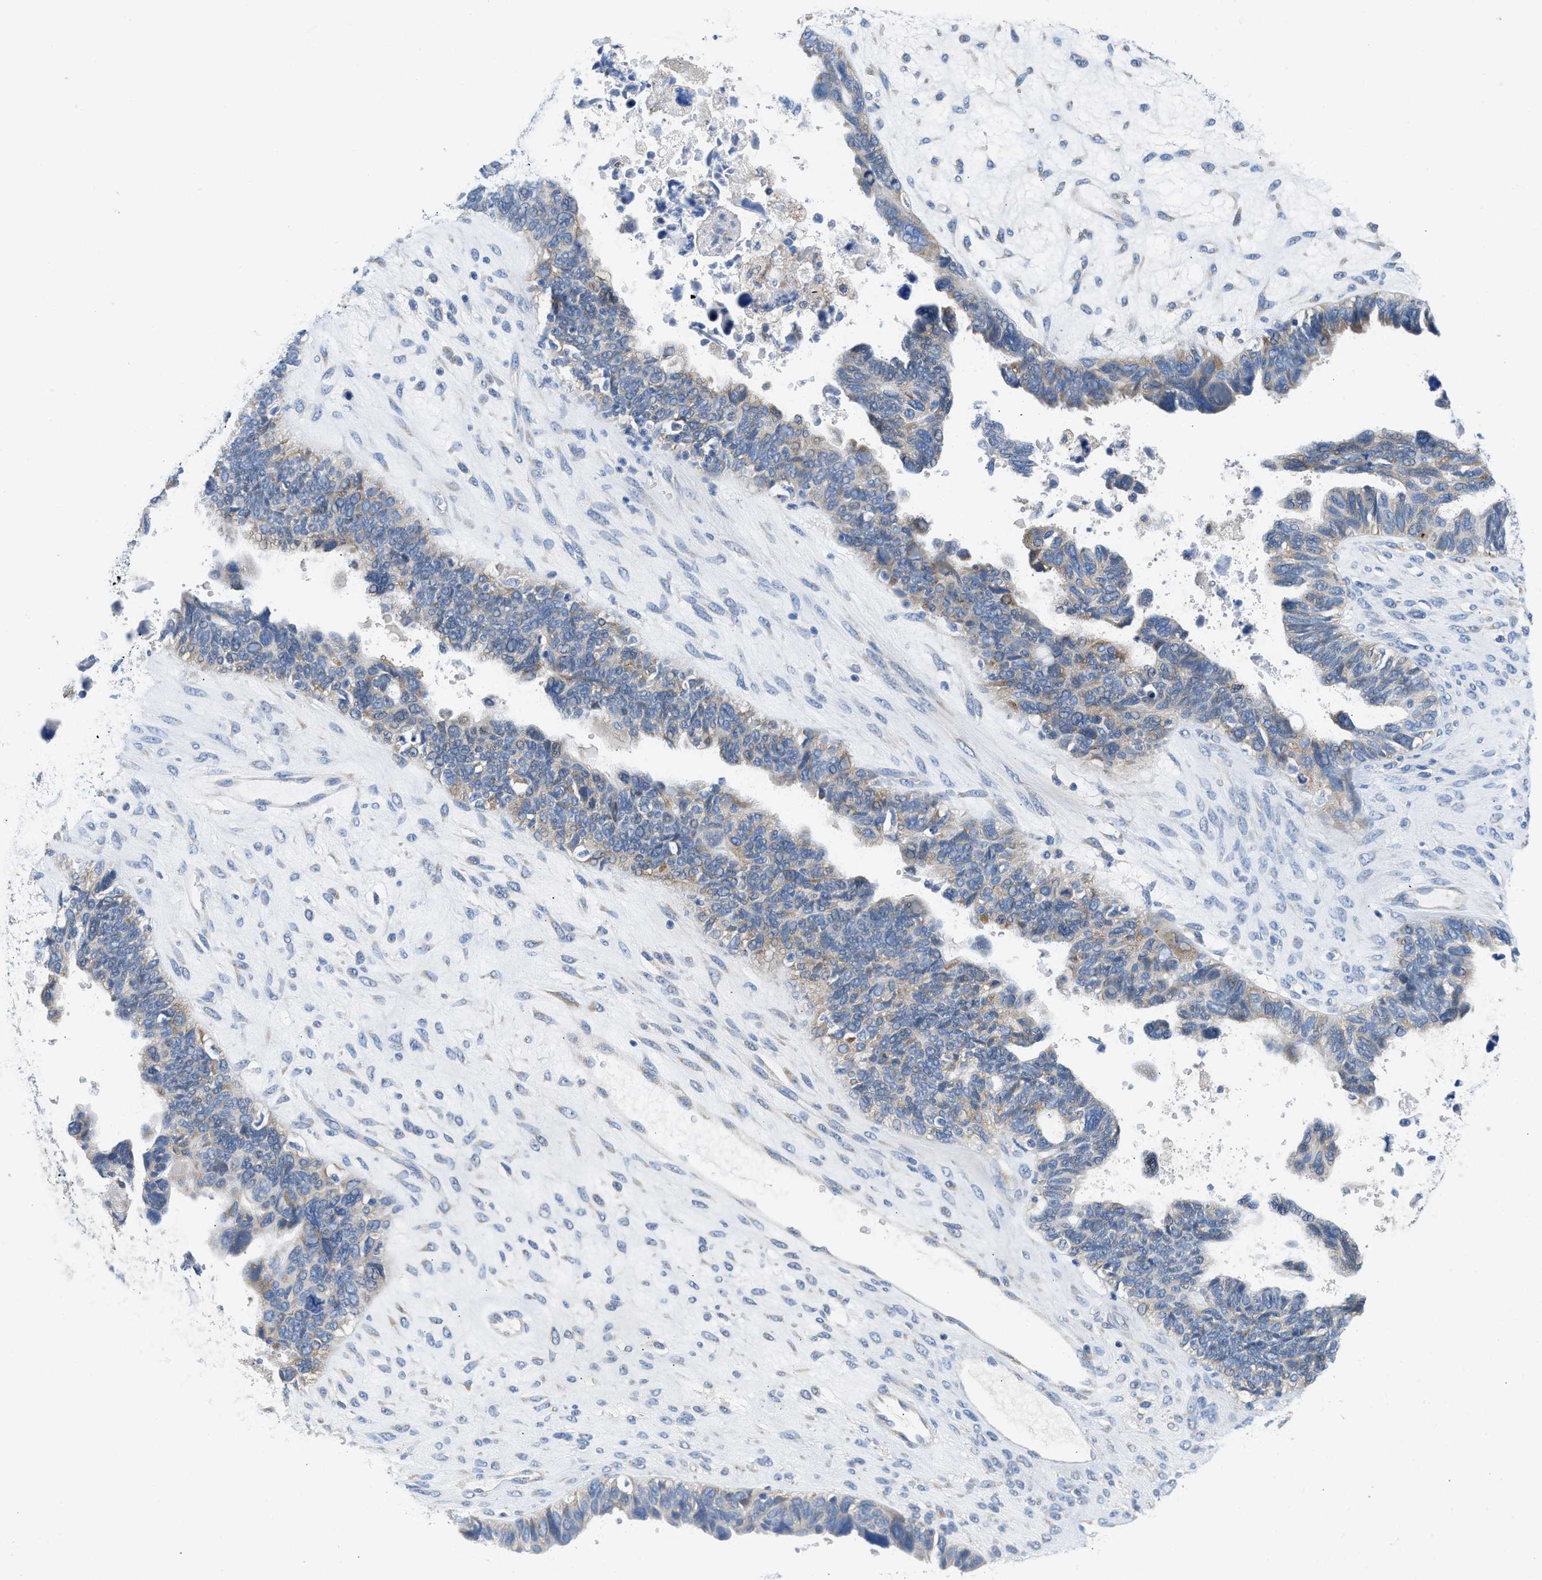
{"staining": {"intensity": "weak", "quantity": "25%-75%", "location": "cytoplasmic/membranous"}, "tissue": "ovarian cancer", "cell_type": "Tumor cells", "image_type": "cancer", "snomed": [{"axis": "morphology", "description": "Cystadenocarcinoma, serous, NOS"}, {"axis": "topography", "description": "Ovary"}], "caption": "About 25%-75% of tumor cells in ovarian cancer (serous cystadenocarcinoma) reveal weak cytoplasmic/membranous protein positivity as visualized by brown immunohistochemical staining.", "gene": "BNC2", "patient": {"sex": "female", "age": 79}}